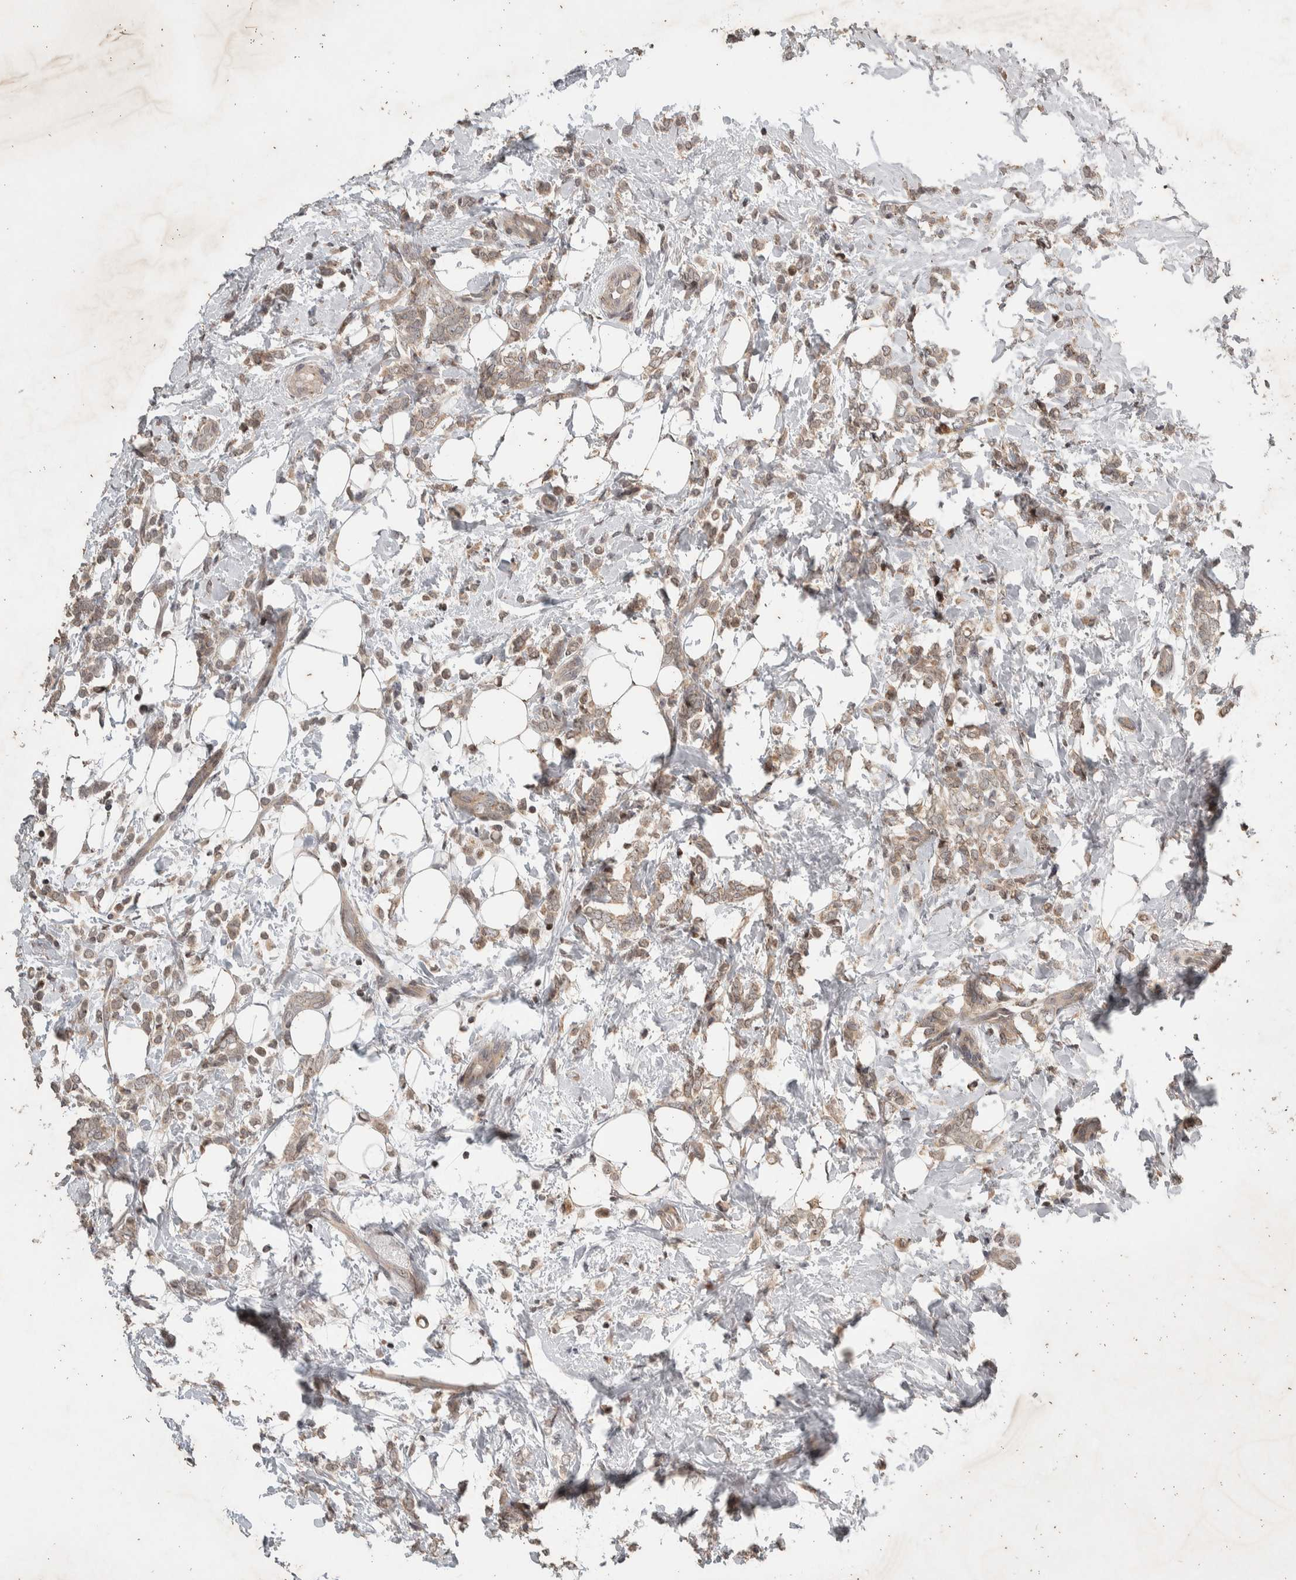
{"staining": {"intensity": "weak", "quantity": ">75%", "location": "cytoplasmic/membranous"}, "tissue": "breast cancer", "cell_type": "Tumor cells", "image_type": "cancer", "snomed": [{"axis": "morphology", "description": "Lobular carcinoma"}, {"axis": "topography", "description": "Breast"}], "caption": "Protein staining displays weak cytoplasmic/membranous expression in approximately >75% of tumor cells in breast lobular carcinoma.", "gene": "ATXN7L1", "patient": {"sex": "female", "age": 50}}